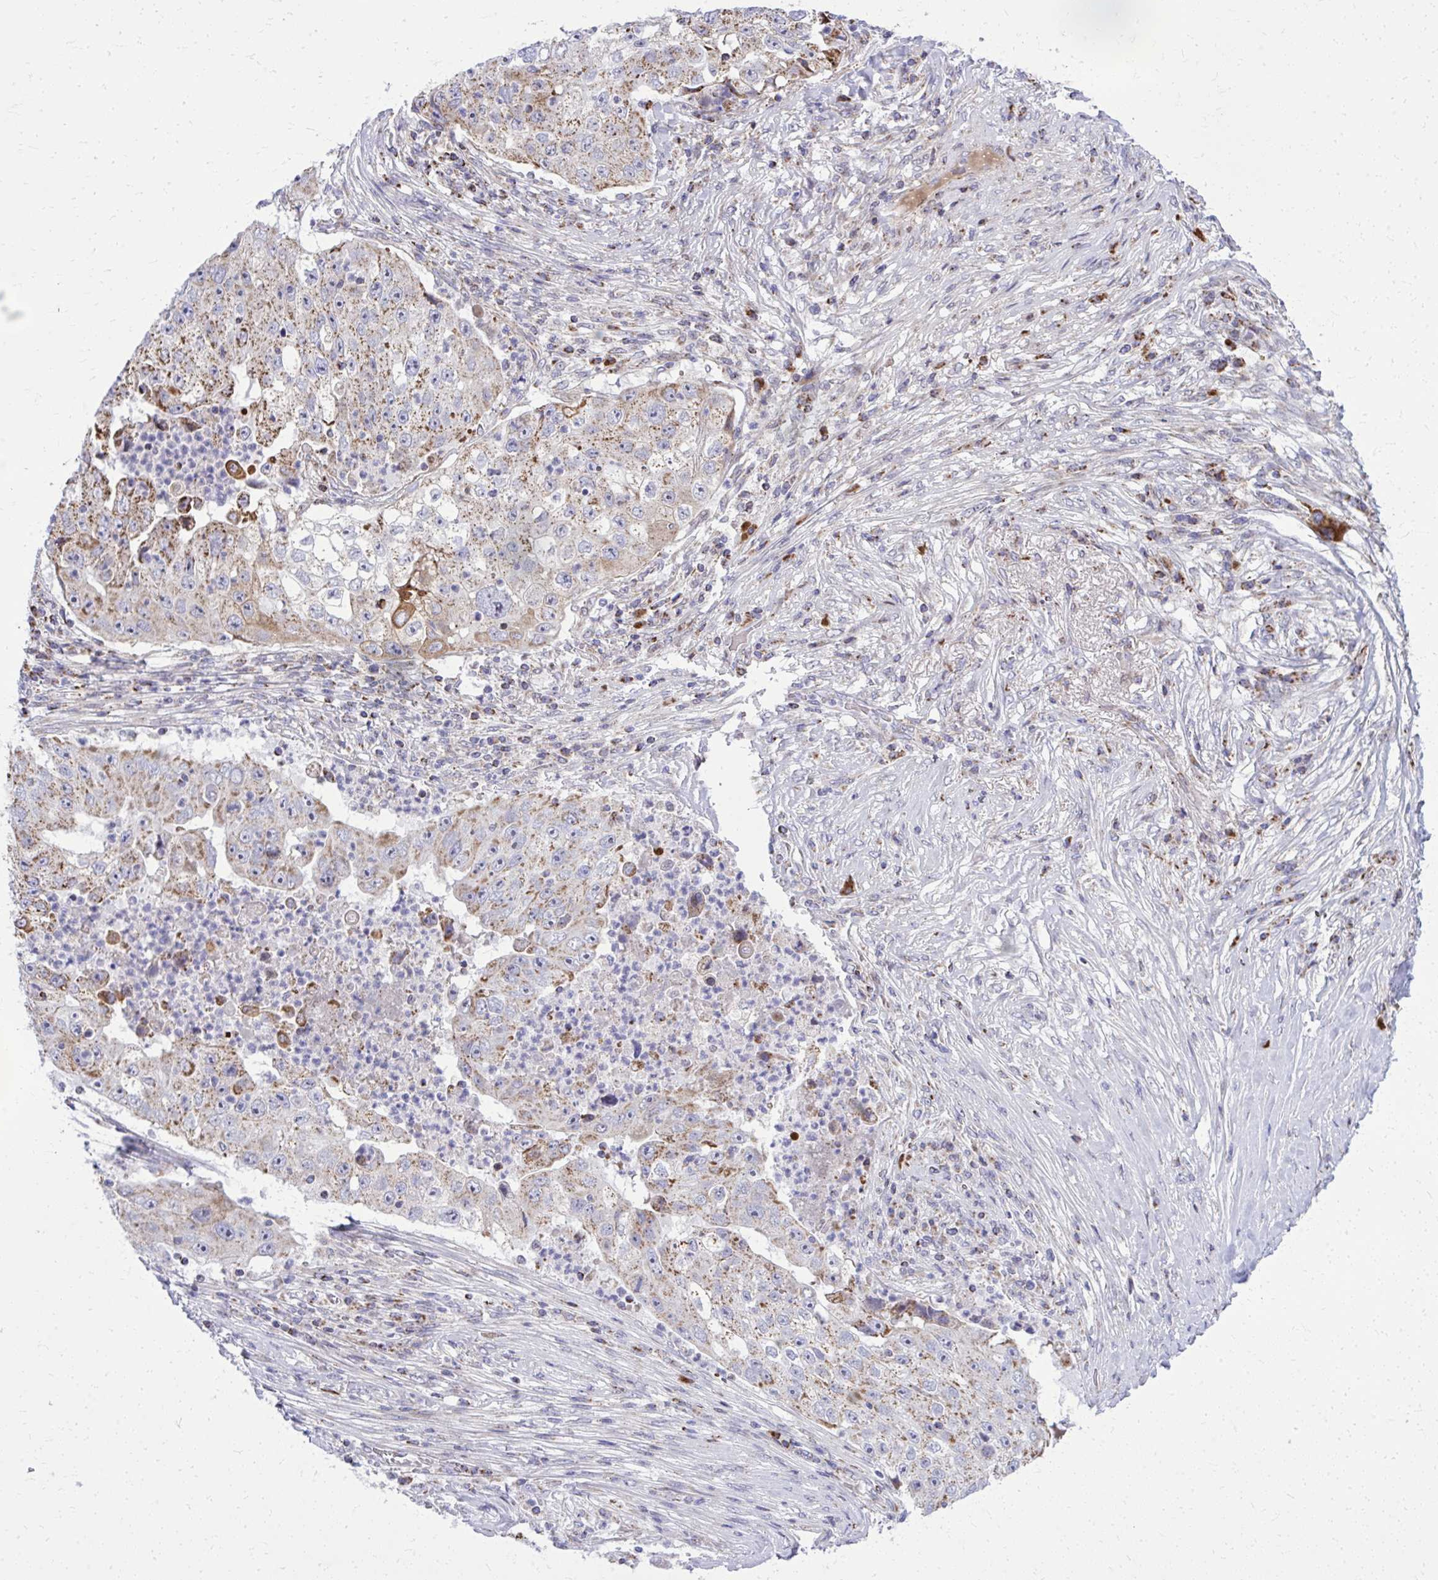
{"staining": {"intensity": "moderate", "quantity": ">75%", "location": "cytoplasmic/membranous"}, "tissue": "lung cancer", "cell_type": "Tumor cells", "image_type": "cancer", "snomed": [{"axis": "morphology", "description": "Squamous cell carcinoma, NOS"}, {"axis": "topography", "description": "Lung"}], "caption": "Immunohistochemistry (IHC) of lung cancer (squamous cell carcinoma) demonstrates medium levels of moderate cytoplasmic/membranous positivity in approximately >75% of tumor cells.", "gene": "ZNF362", "patient": {"sex": "male", "age": 64}}